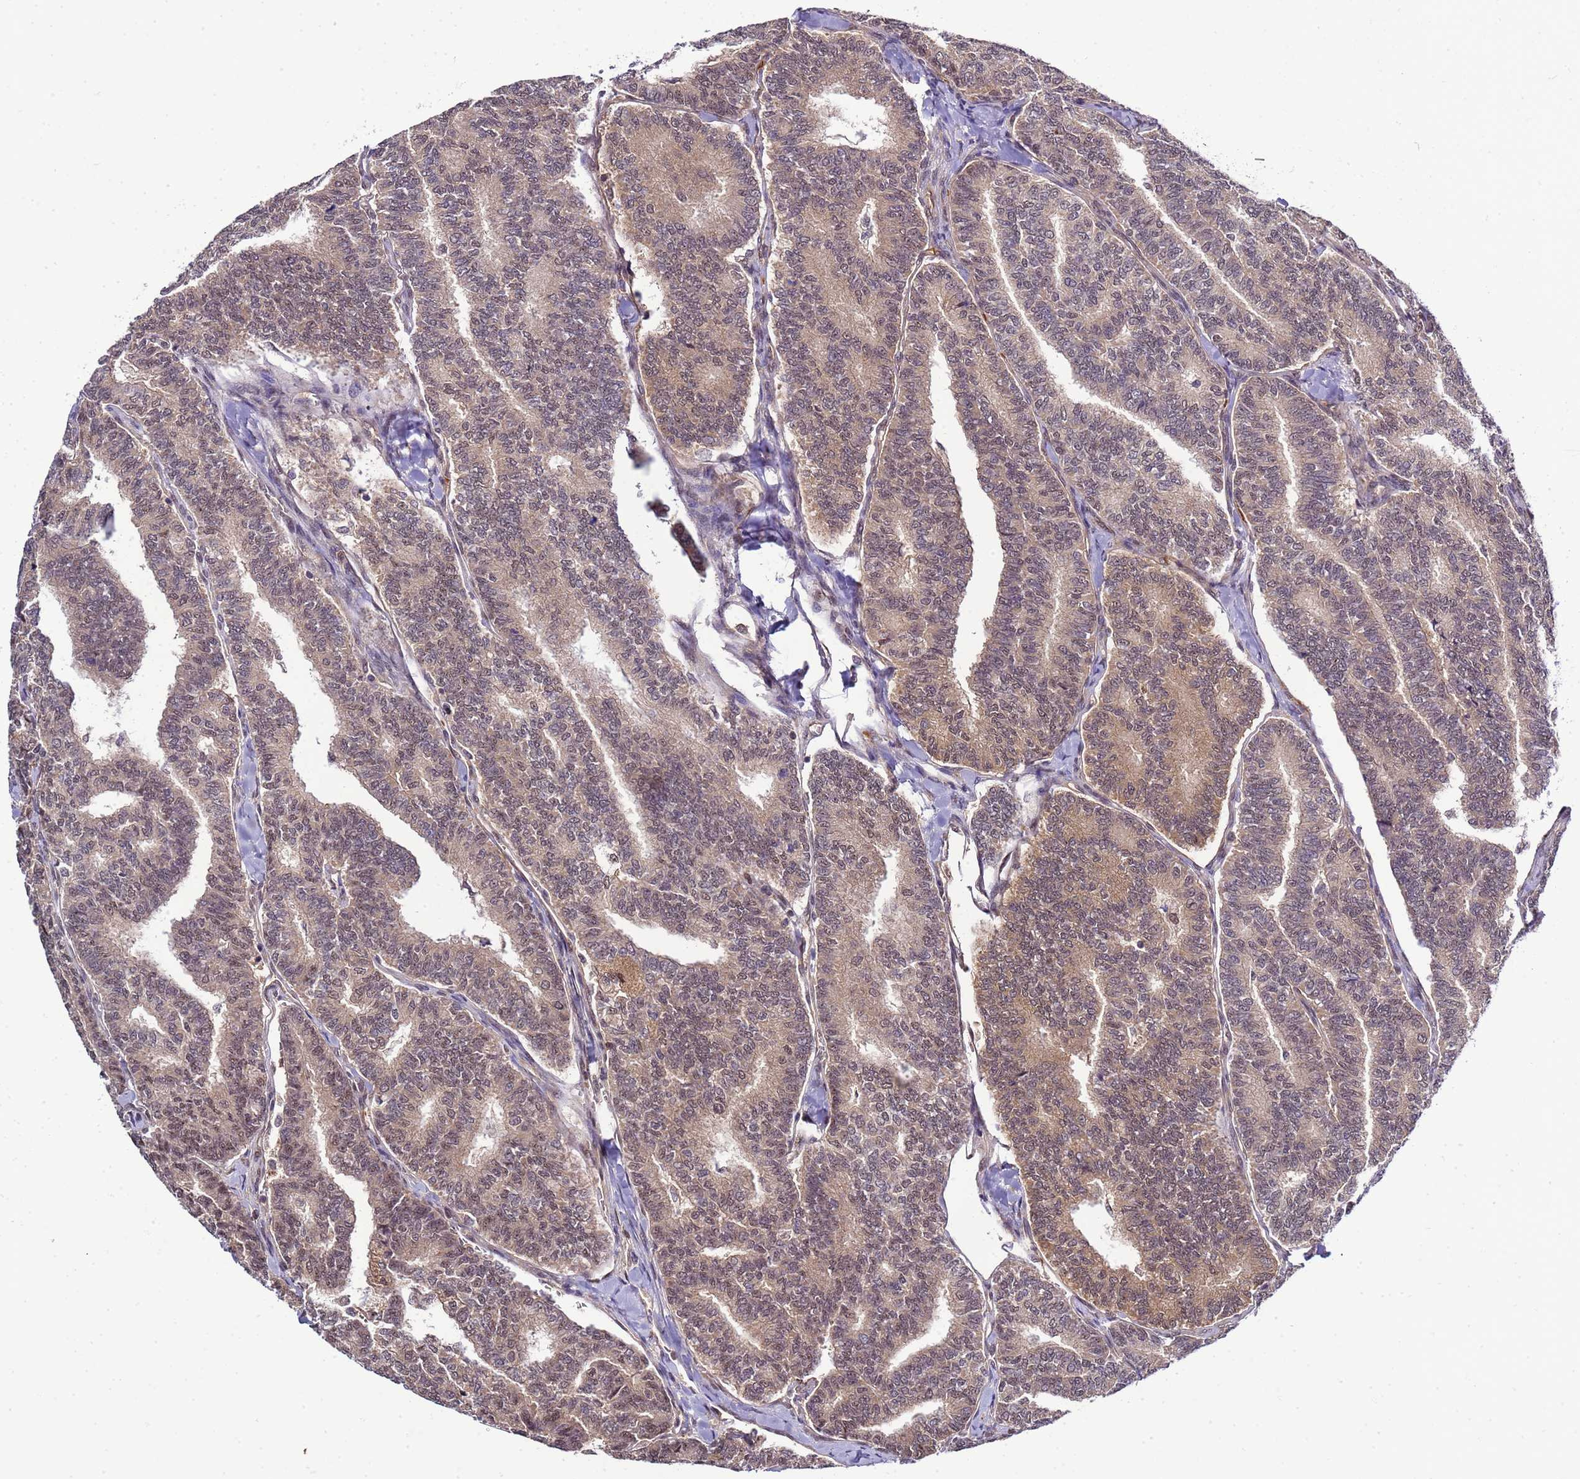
{"staining": {"intensity": "weak", "quantity": "25%-75%", "location": "cytoplasmic/membranous,nuclear"}, "tissue": "thyroid cancer", "cell_type": "Tumor cells", "image_type": "cancer", "snomed": [{"axis": "morphology", "description": "Papillary adenocarcinoma, NOS"}, {"axis": "topography", "description": "Thyroid gland"}], "caption": "This histopathology image reveals immunohistochemistry (IHC) staining of thyroid cancer (papillary adenocarcinoma), with low weak cytoplasmic/membranous and nuclear staining in approximately 25%-75% of tumor cells.", "gene": "GEN1", "patient": {"sex": "female", "age": 35}}